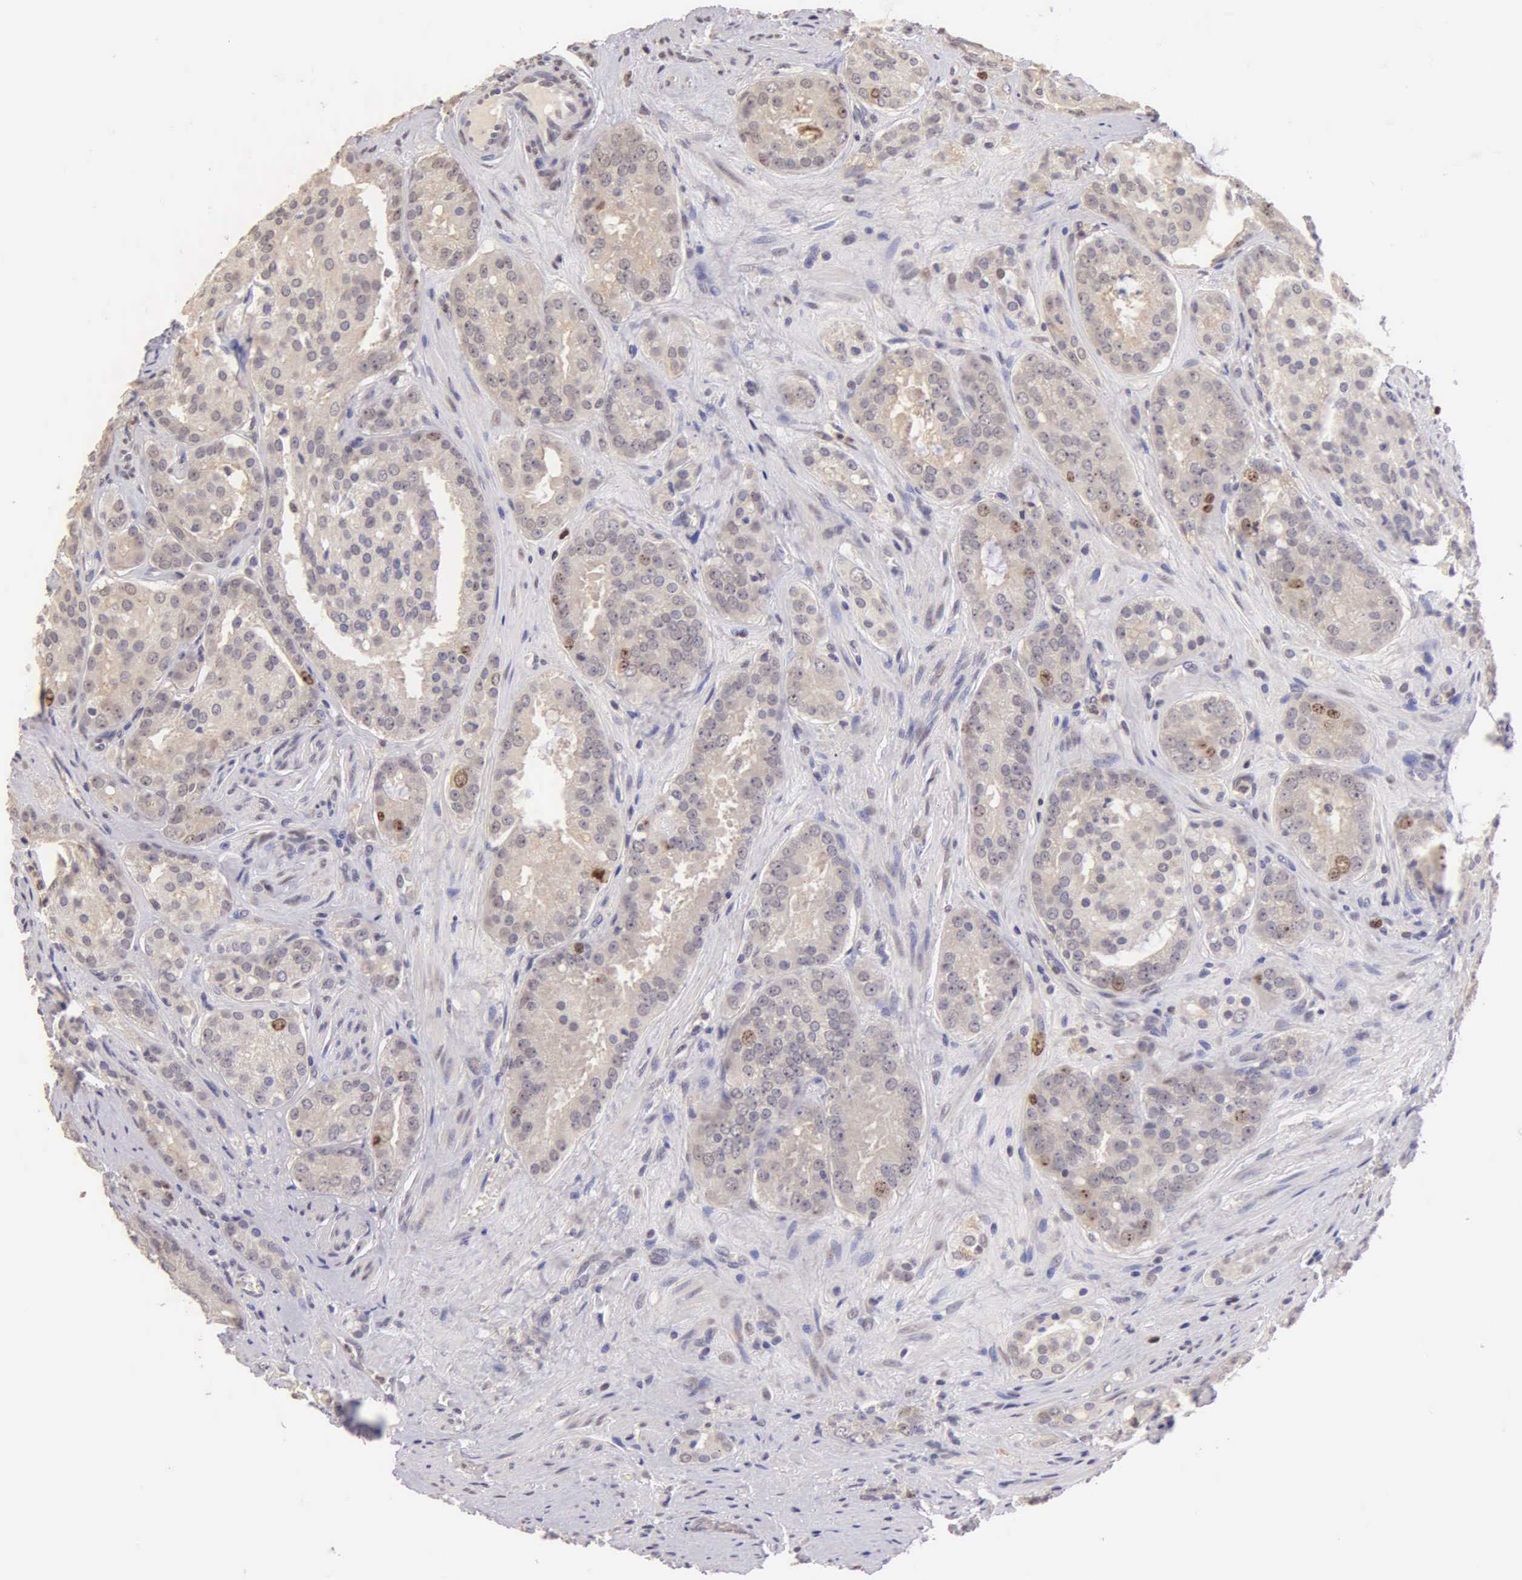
{"staining": {"intensity": "moderate", "quantity": "<25%", "location": "nuclear"}, "tissue": "prostate cancer", "cell_type": "Tumor cells", "image_type": "cancer", "snomed": [{"axis": "morphology", "description": "Adenocarcinoma, Medium grade"}, {"axis": "topography", "description": "Prostate"}], "caption": "Moderate nuclear protein staining is seen in about <25% of tumor cells in prostate cancer (medium-grade adenocarcinoma). (Brightfield microscopy of DAB IHC at high magnification).", "gene": "MKI67", "patient": {"sex": "male", "age": 60}}